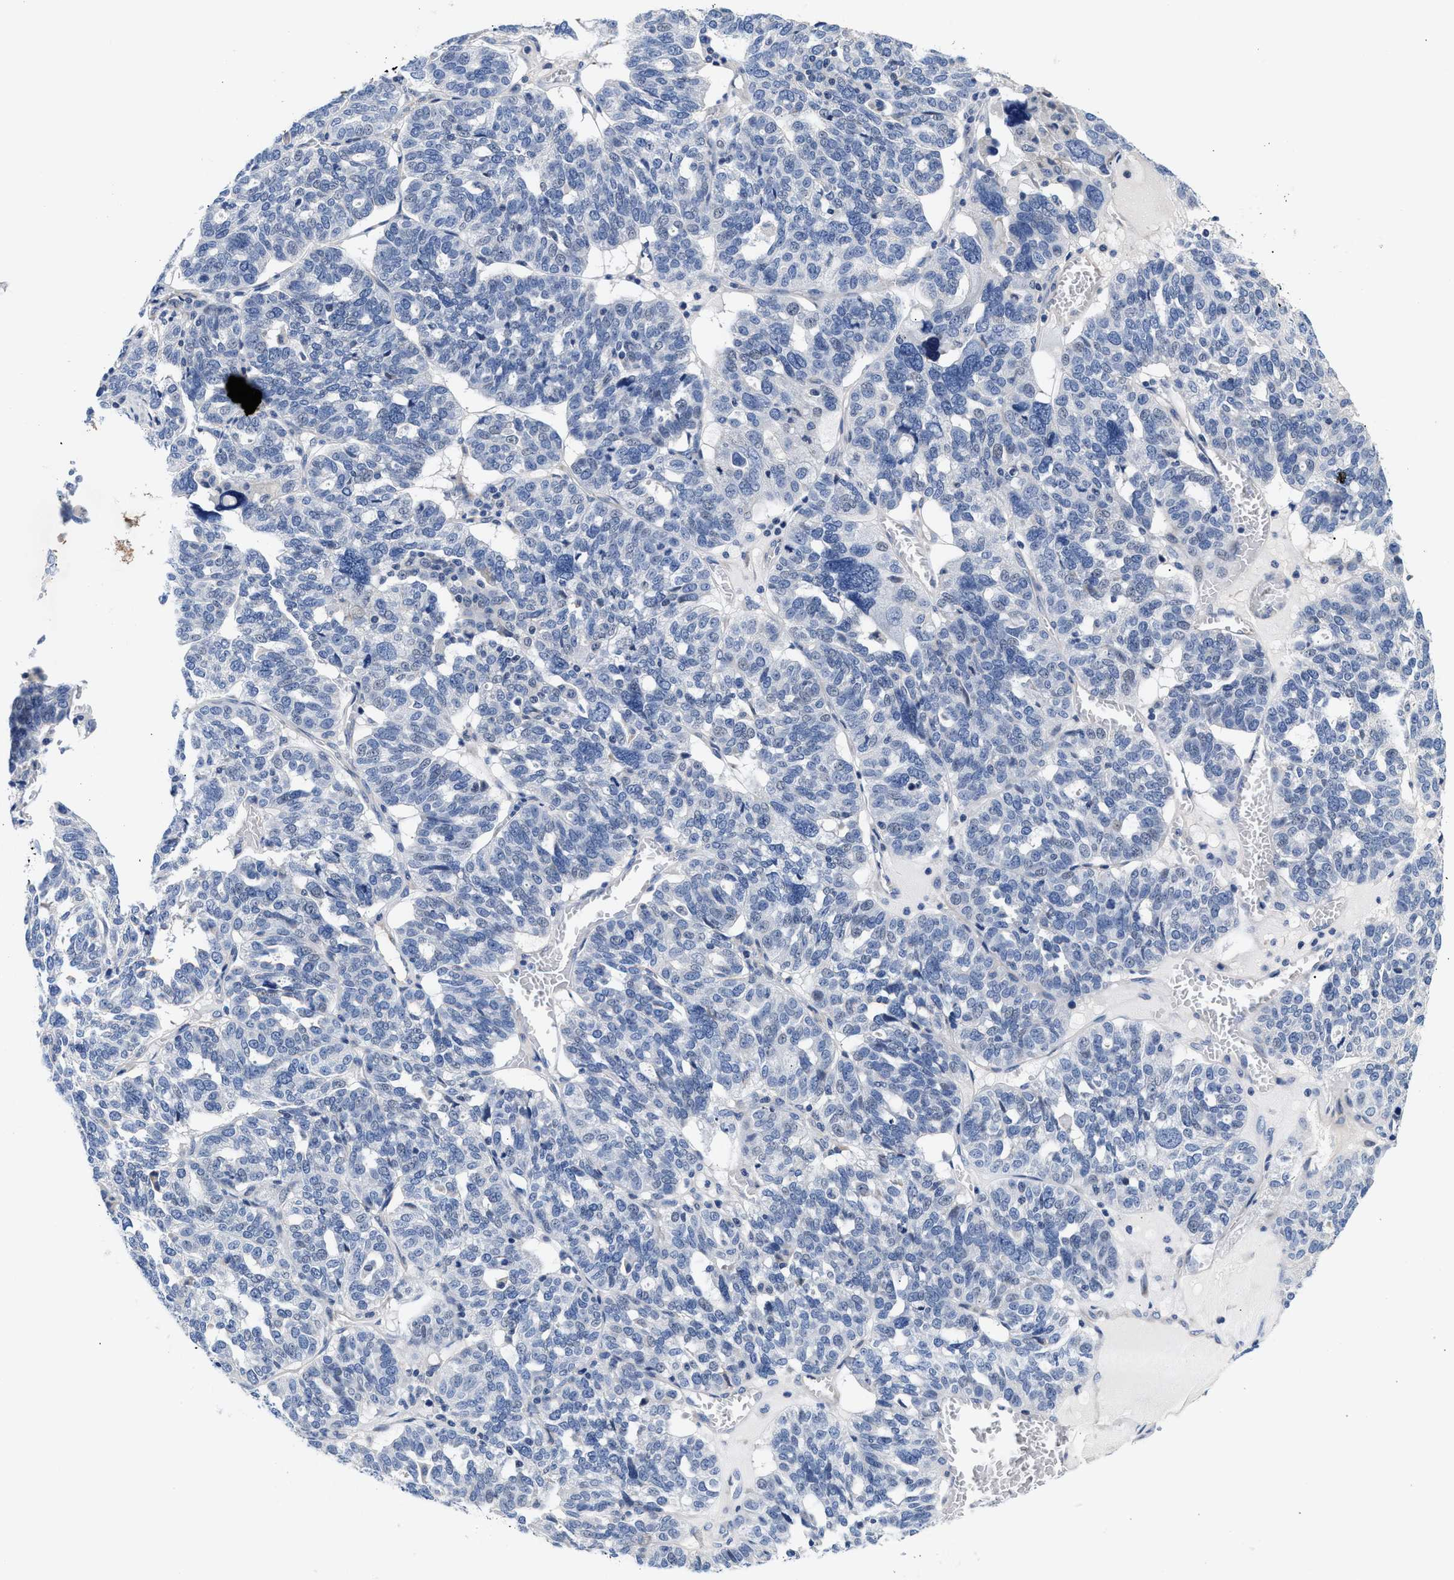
{"staining": {"intensity": "negative", "quantity": "none", "location": "none"}, "tissue": "ovarian cancer", "cell_type": "Tumor cells", "image_type": "cancer", "snomed": [{"axis": "morphology", "description": "Cystadenocarcinoma, serous, NOS"}, {"axis": "topography", "description": "Ovary"}], "caption": "This is a histopathology image of IHC staining of ovarian serous cystadenocarcinoma, which shows no positivity in tumor cells.", "gene": "ACTL7B", "patient": {"sex": "female", "age": 59}}